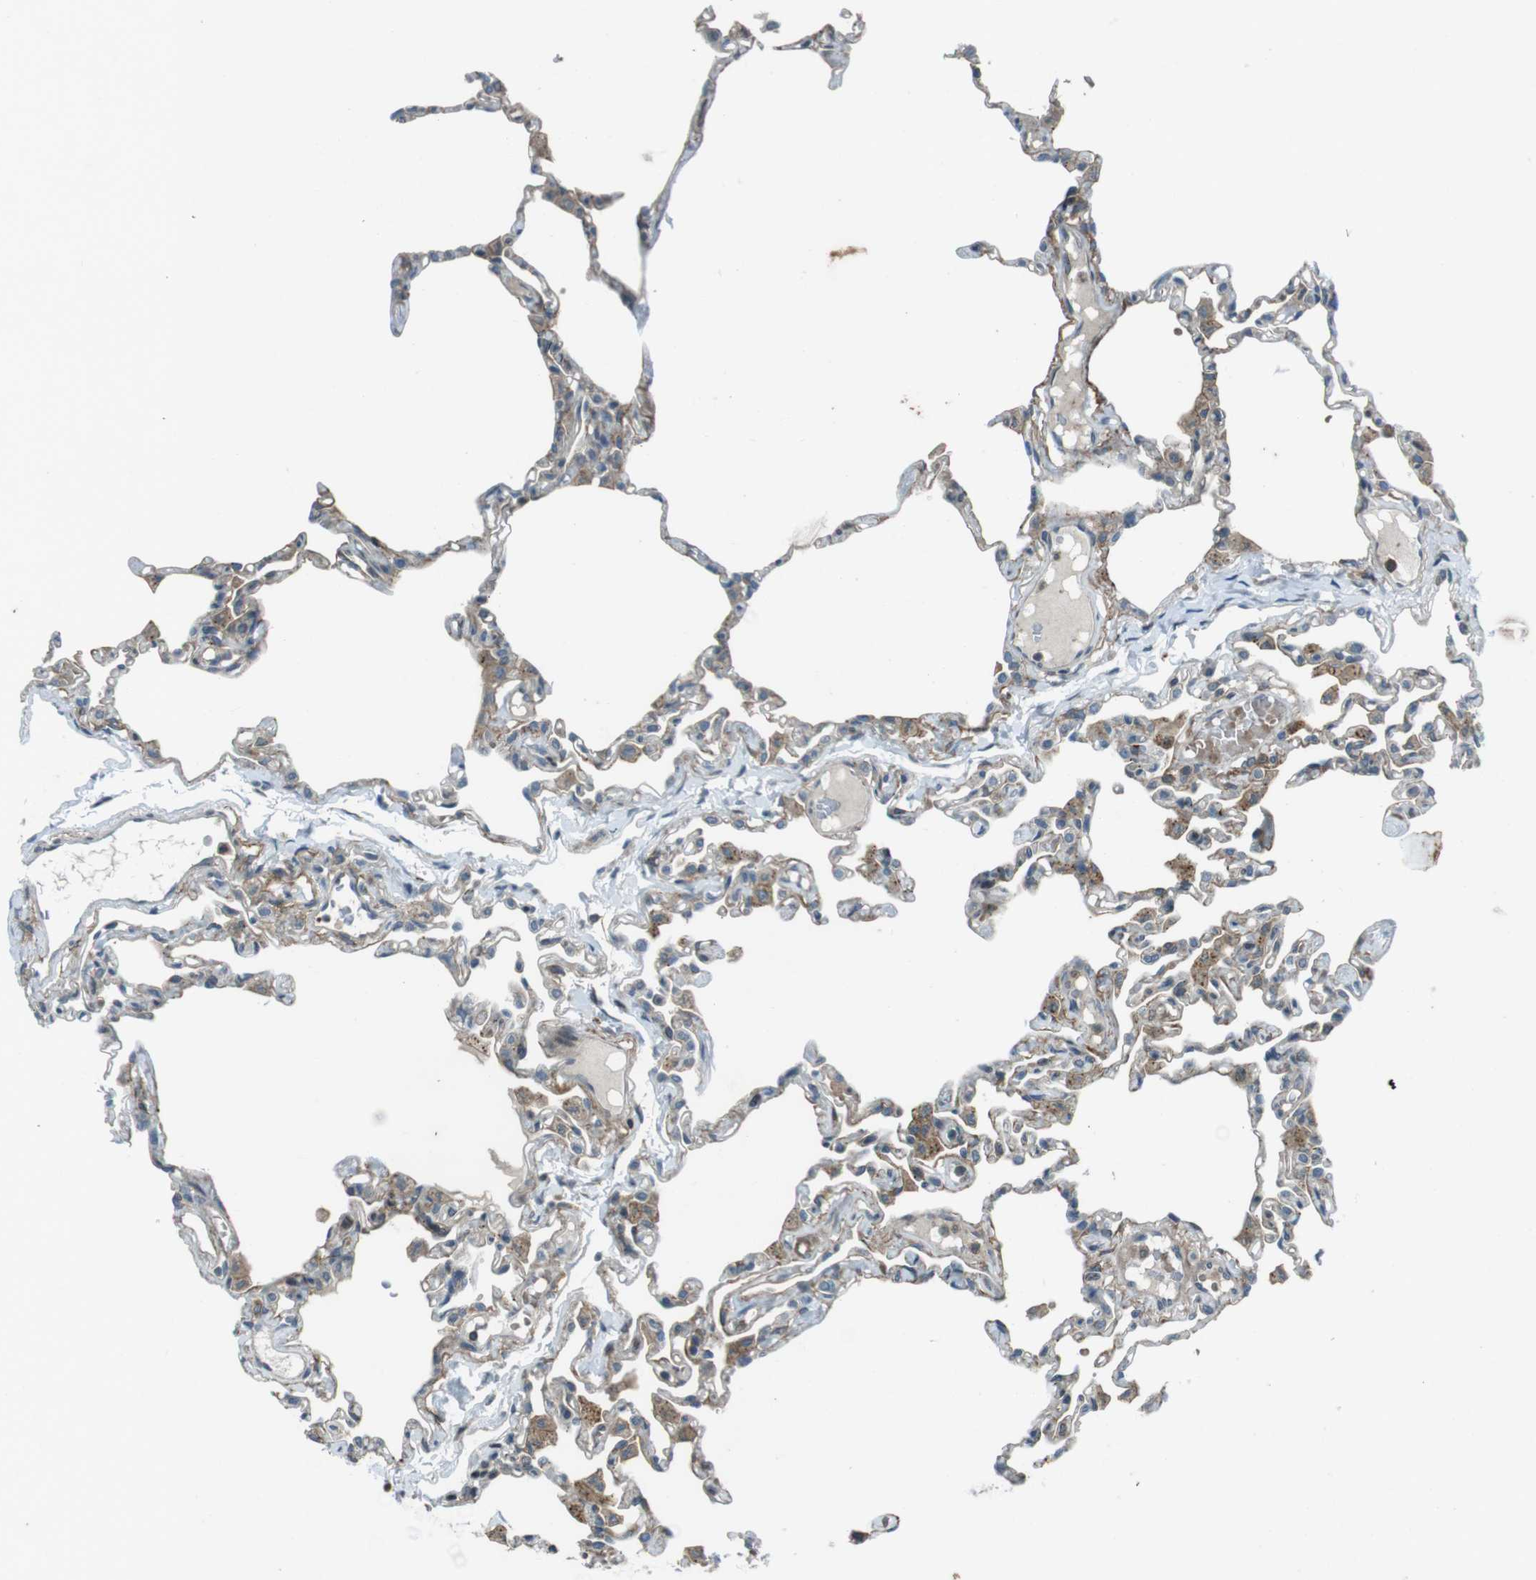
{"staining": {"intensity": "moderate", "quantity": "25%-75%", "location": "cytoplasmic/membranous"}, "tissue": "lung", "cell_type": "Alveolar cells", "image_type": "normal", "snomed": [{"axis": "morphology", "description": "Normal tissue, NOS"}, {"axis": "topography", "description": "Lung"}], "caption": "An immunohistochemistry photomicrograph of benign tissue is shown. Protein staining in brown labels moderate cytoplasmic/membranous positivity in lung within alveolar cells.", "gene": "ZYX", "patient": {"sex": "female", "age": 49}}